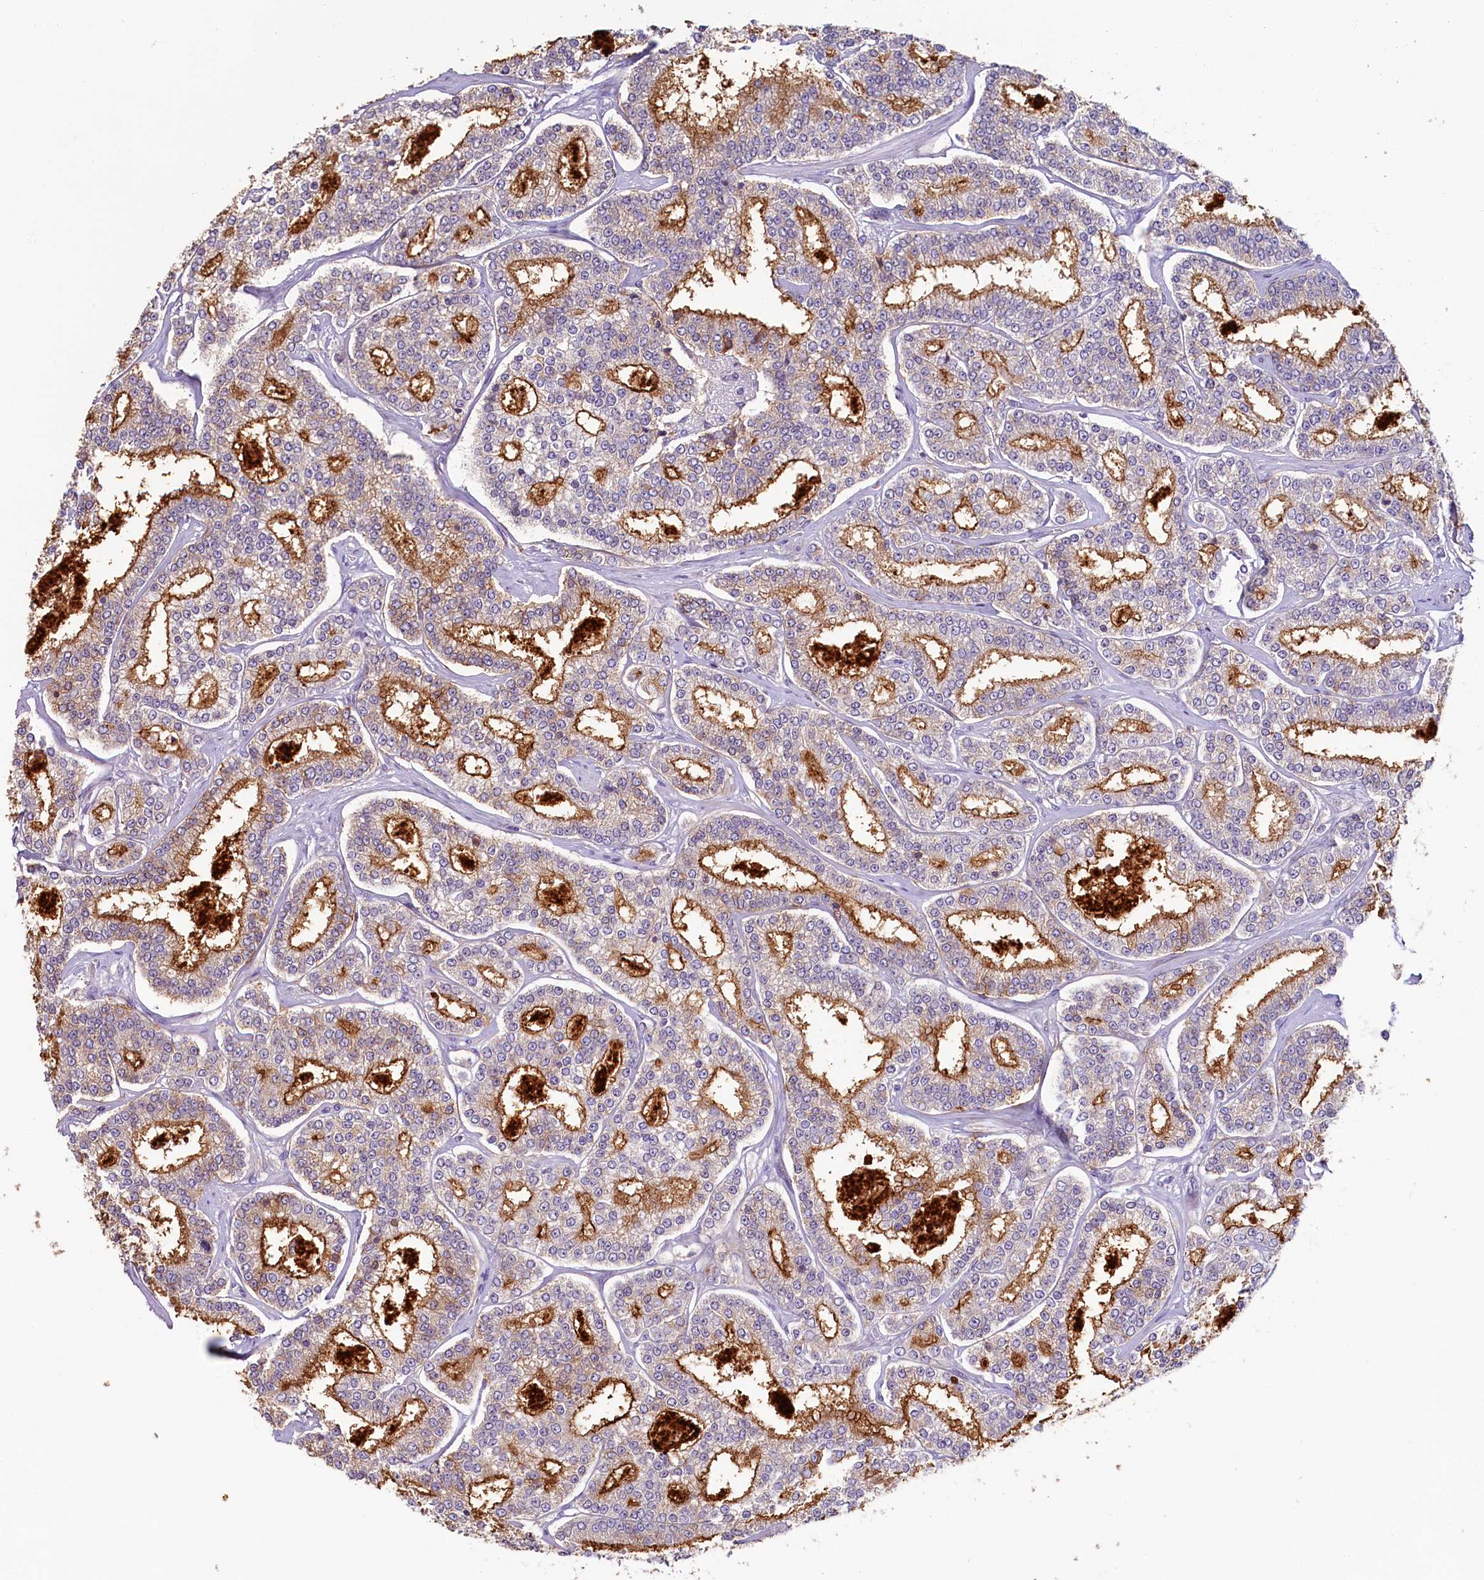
{"staining": {"intensity": "strong", "quantity": ">75%", "location": "cytoplasmic/membranous"}, "tissue": "prostate cancer", "cell_type": "Tumor cells", "image_type": "cancer", "snomed": [{"axis": "morphology", "description": "Normal tissue, NOS"}, {"axis": "morphology", "description": "Adenocarcinoma, High grade"}, {"axis": "topography", "description": "Prostate"}], "caption": "Protein staining by immunohistochemistry (IHC) shows strong cytoplasmic/membranous positivity in approximately >75% of tumor cells in prostate cancer (adenocarcinoma (high-grade)). (Brightfield microscopy of DAB IHC at high magnification).", "gene": "PDE6D", "patient": {"sex": "male", "age": 83}}